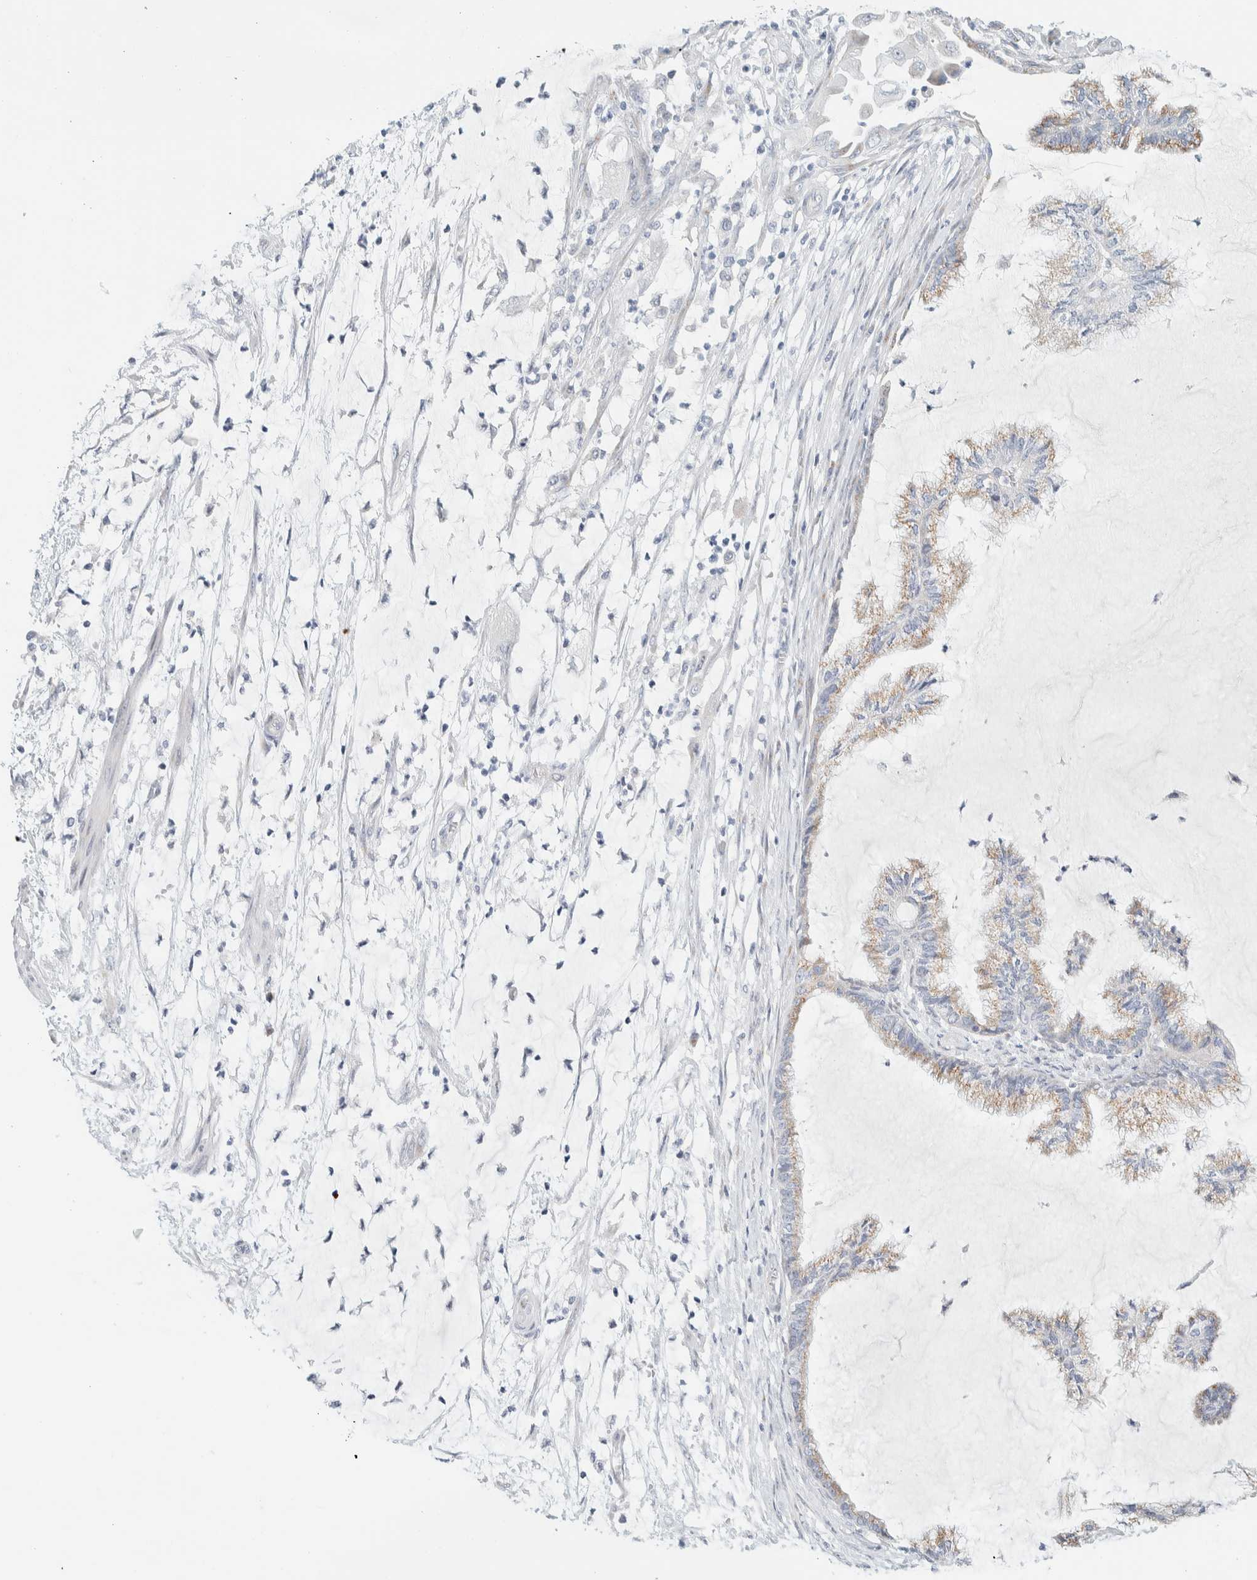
{"staining": {"intensity": "weak", "quantity": ">75%", "location": "cytoplasmic/membranous"}, "tissue": "endometrial cancer", "cell_type": "Tumor cells", "image_type": "cancer", "snomed": [{"axis": "morphology", "description": "Adenocarcinoma, NOS"}, {"axis": "topography", "description": "Endometrium"}], "caption": "Immunohistochemical staining of endometrial cancer displays low levels of weak cytoplasmic/membranous protein expression in about >75% of tumor cells.", "gene": "SPNS3", "patient": {"sex": "female", "age": 86}}